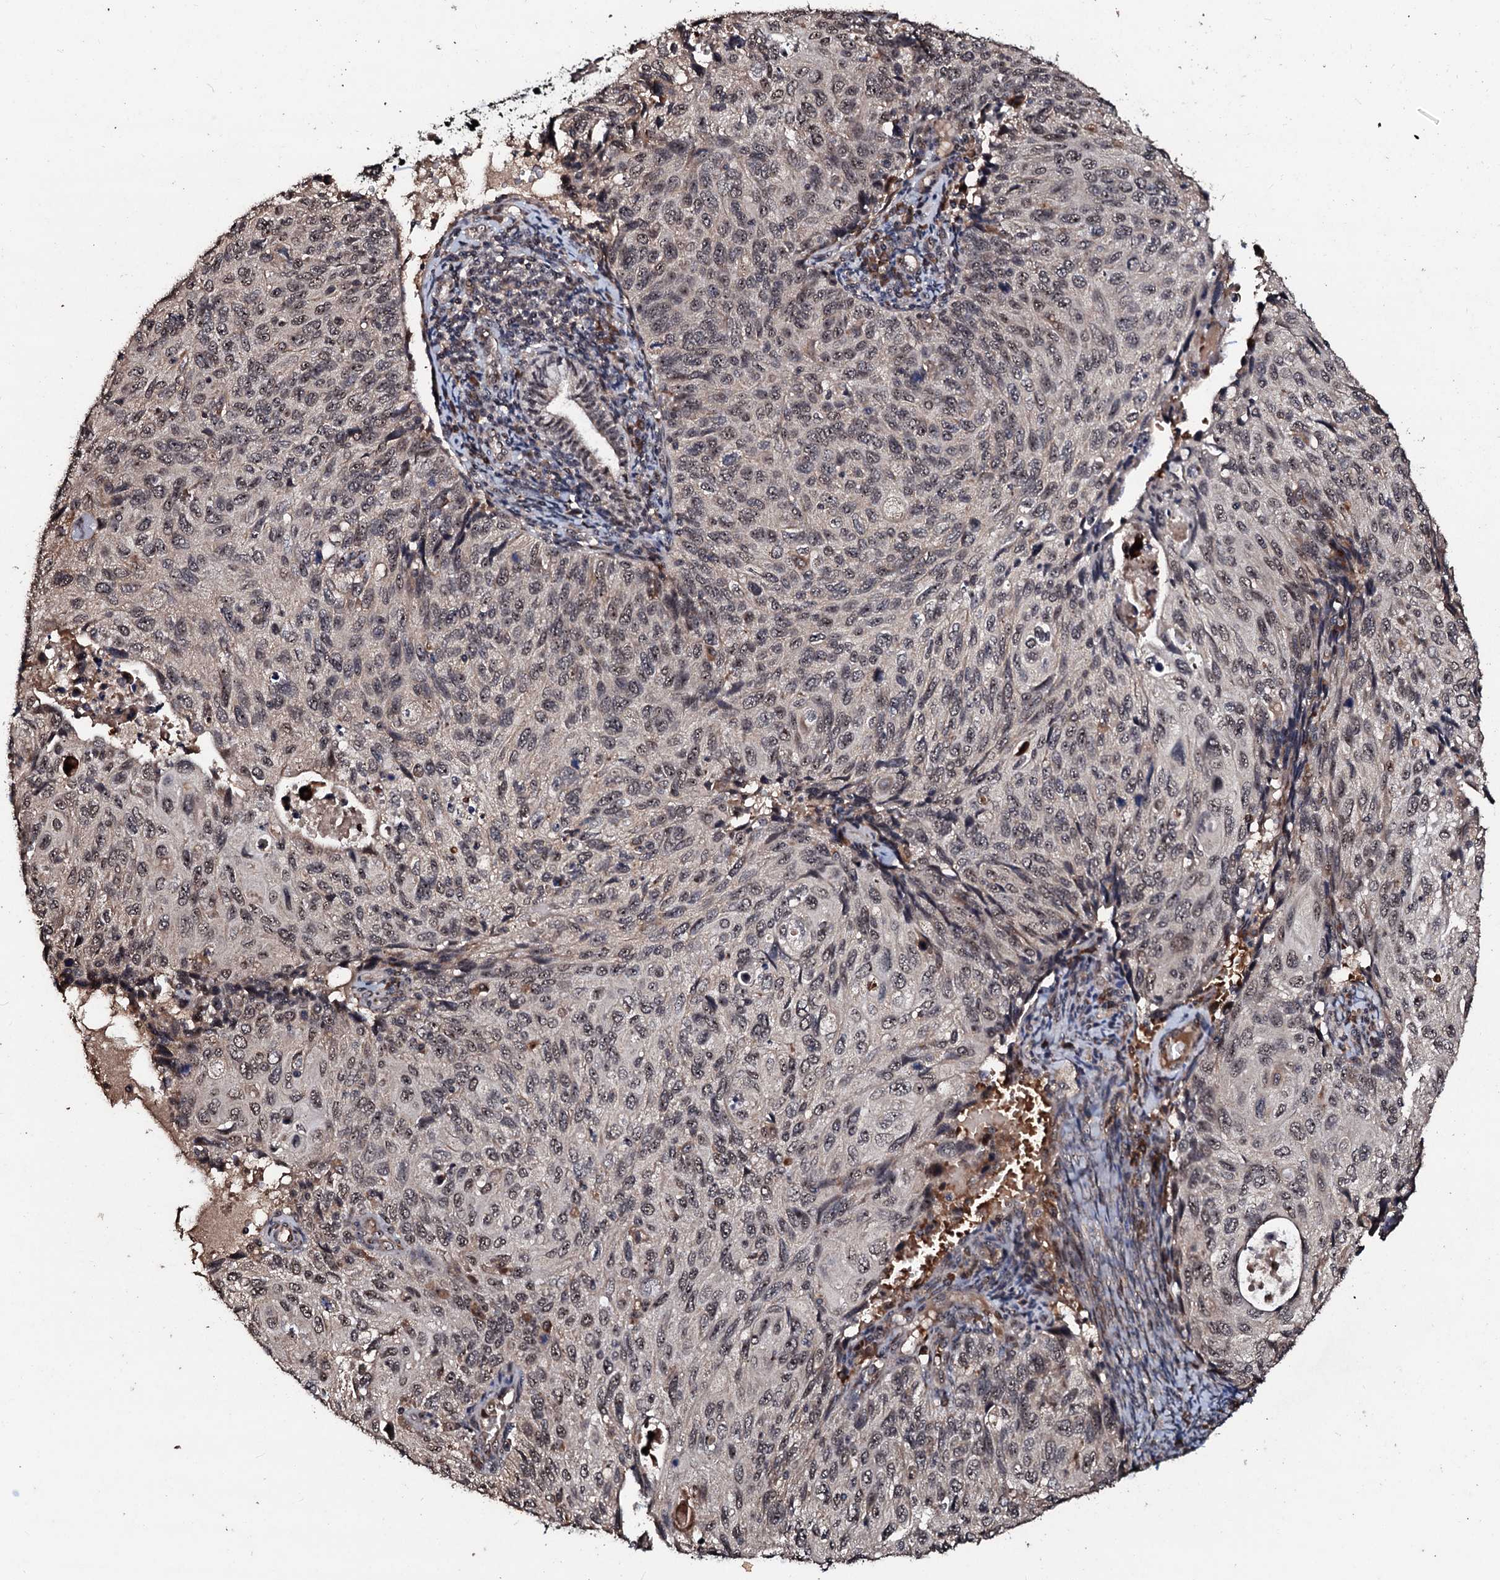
{"staining": {"intensity": "weak", "quantity": ">75%", "location": "nuclear"}, "tissue": "cervical cancer", "cell_type": "Tumor cells", "image_type": "cancer", "snomed": [{"axis": "morphology", "description": "Squamous cell carcinoma, NOS"}, {"axis": "topography", "description": "Cervix"}], "caption": "About >75% of tumor cells in human cervical cancer exhibit weak nuclear protein expression as visualized by brown immunohistochemical staining.", "gene": "SUPT7L", "patient": {"sex": "female", "age": 70}}